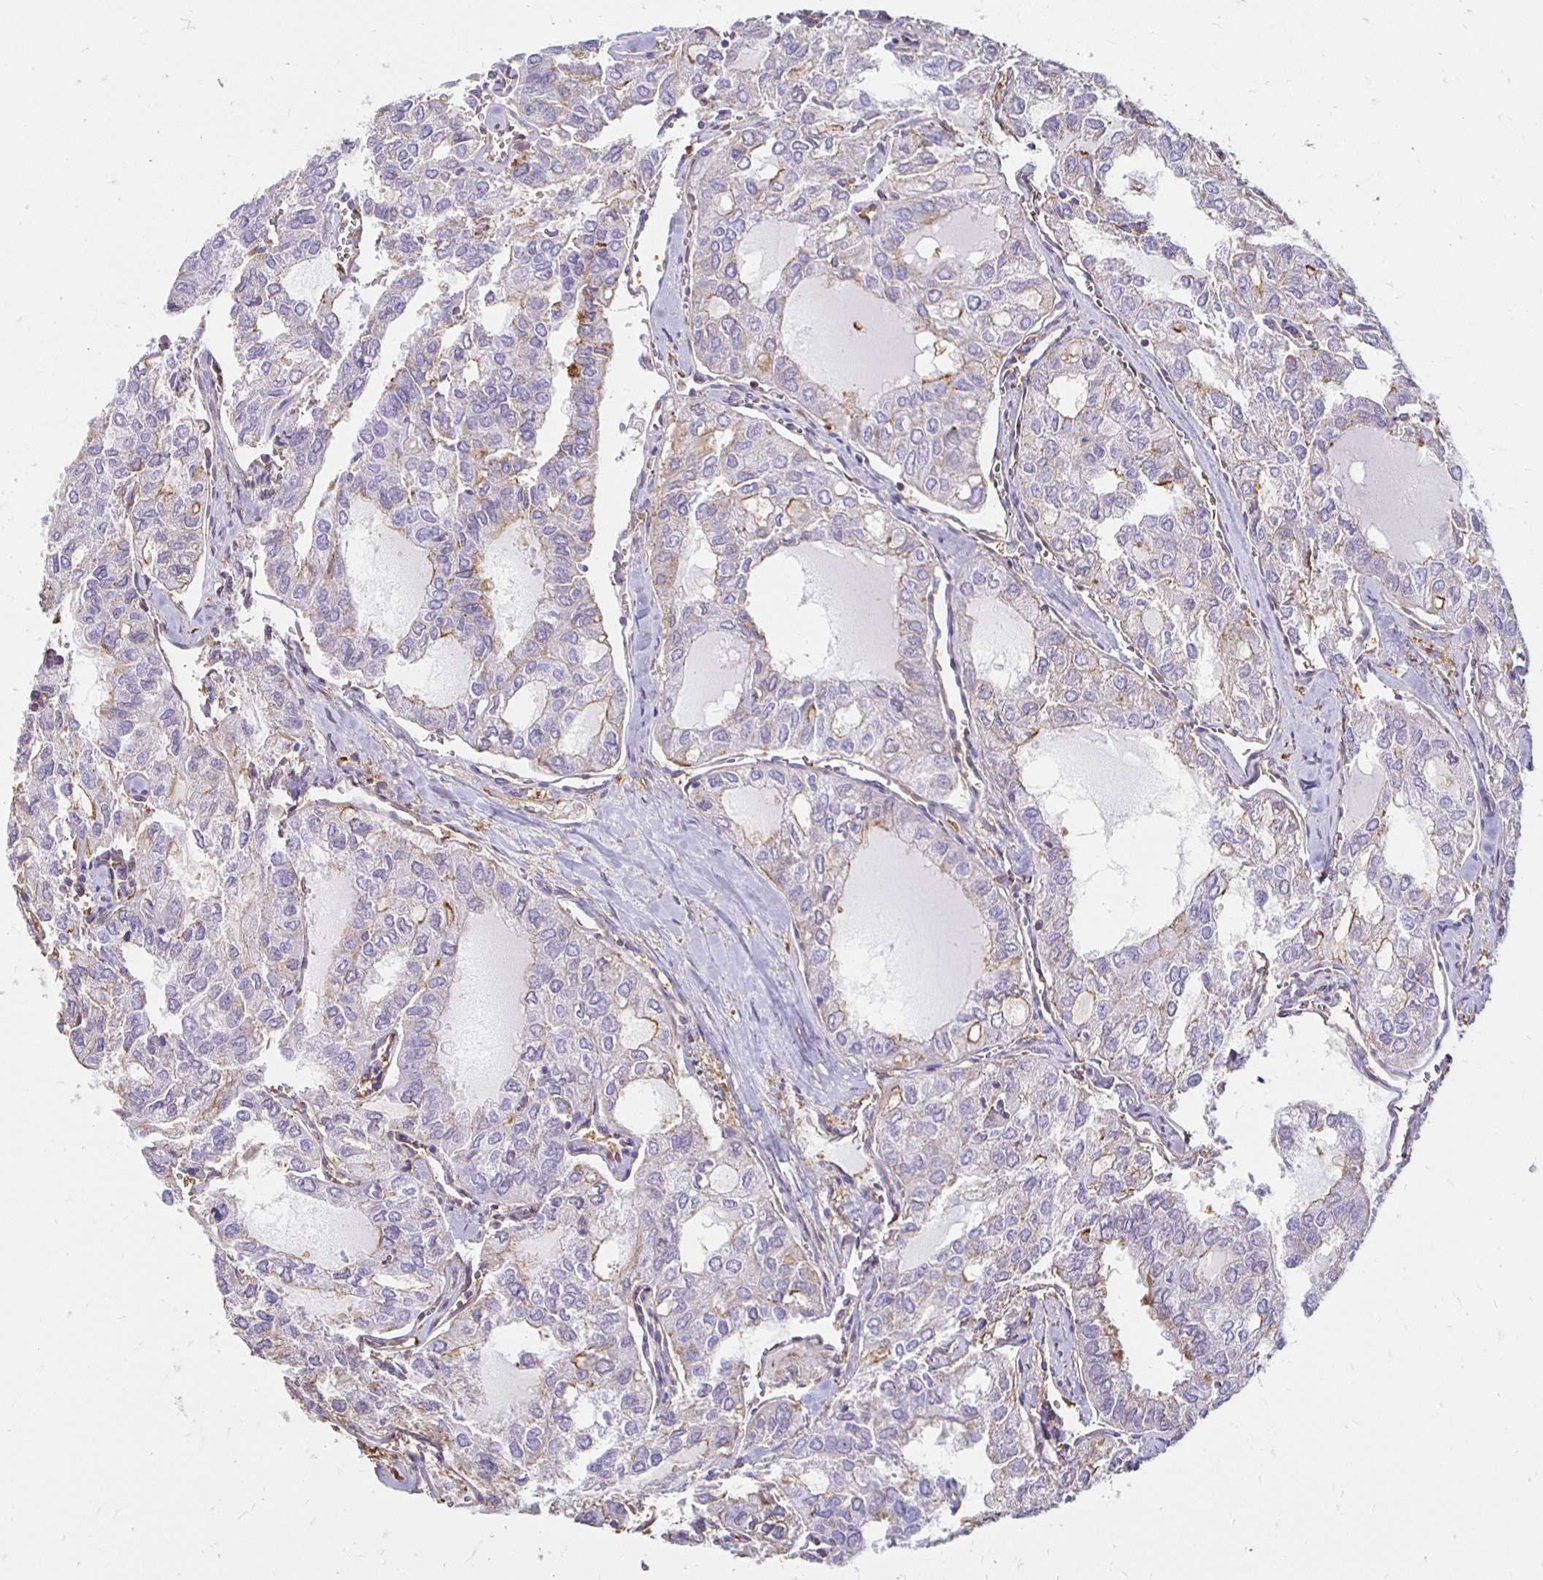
{"staining": {"intensity": "negative", "quantity": "none", "location": "none"}, "tissue": "thyroid cancer", "cell_type": "Tumor cells", "image_type": "cancer", "snomed": [{"axis": "morphology", "description": "Follicular adenoma carcinoma, NOS"}, {"axis": "topography", "description": "Thyroid gland"}], "caption": "Follicular adenoma carcinoma (thyroid) was stained to show a protein in brown. There is no significant positivity in tumor cells. Nuclei are stained in blue.", "gene": "TAS1R3", "patient": {"sex": "male", "age": 75}}